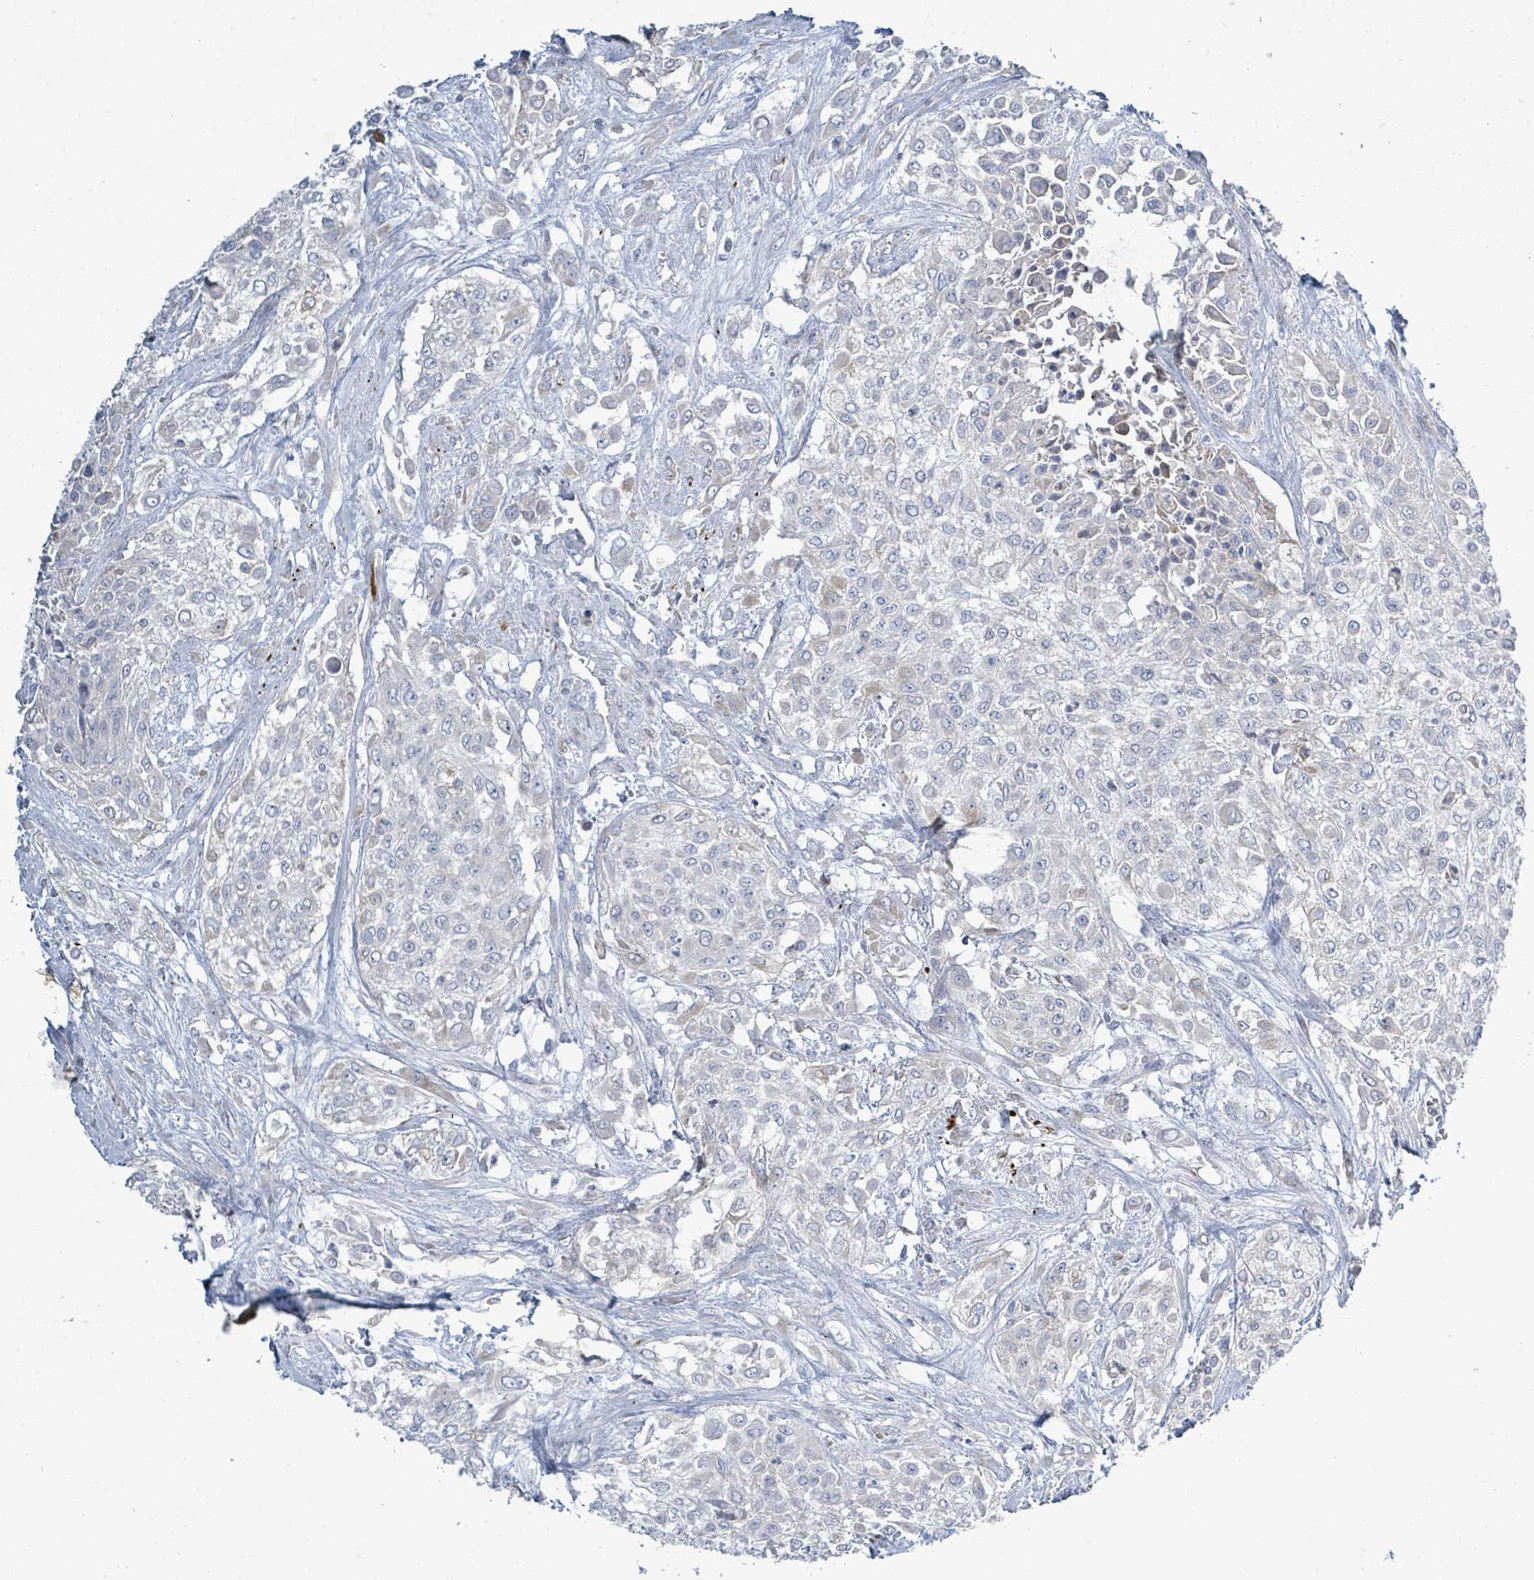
{"staining": {"intensity": "negative", "quantity": "none", "location": "none"}, "tissue": "urothelial cancer", "cell_type": "Tumor cells", "image_type": "cancer", "snomed": [{"axis": "morphology", "description": "Urothelial carcinoma, High grade"}, {"axis": "topography", "description": "Urinary bladder"}], "caption": "This is an IHC photomicrograph of urothelial cancer. There is no positivity in tumor cells.", "gene": "SIRPB1", "patient": {"sex": "male", "age": 67}}